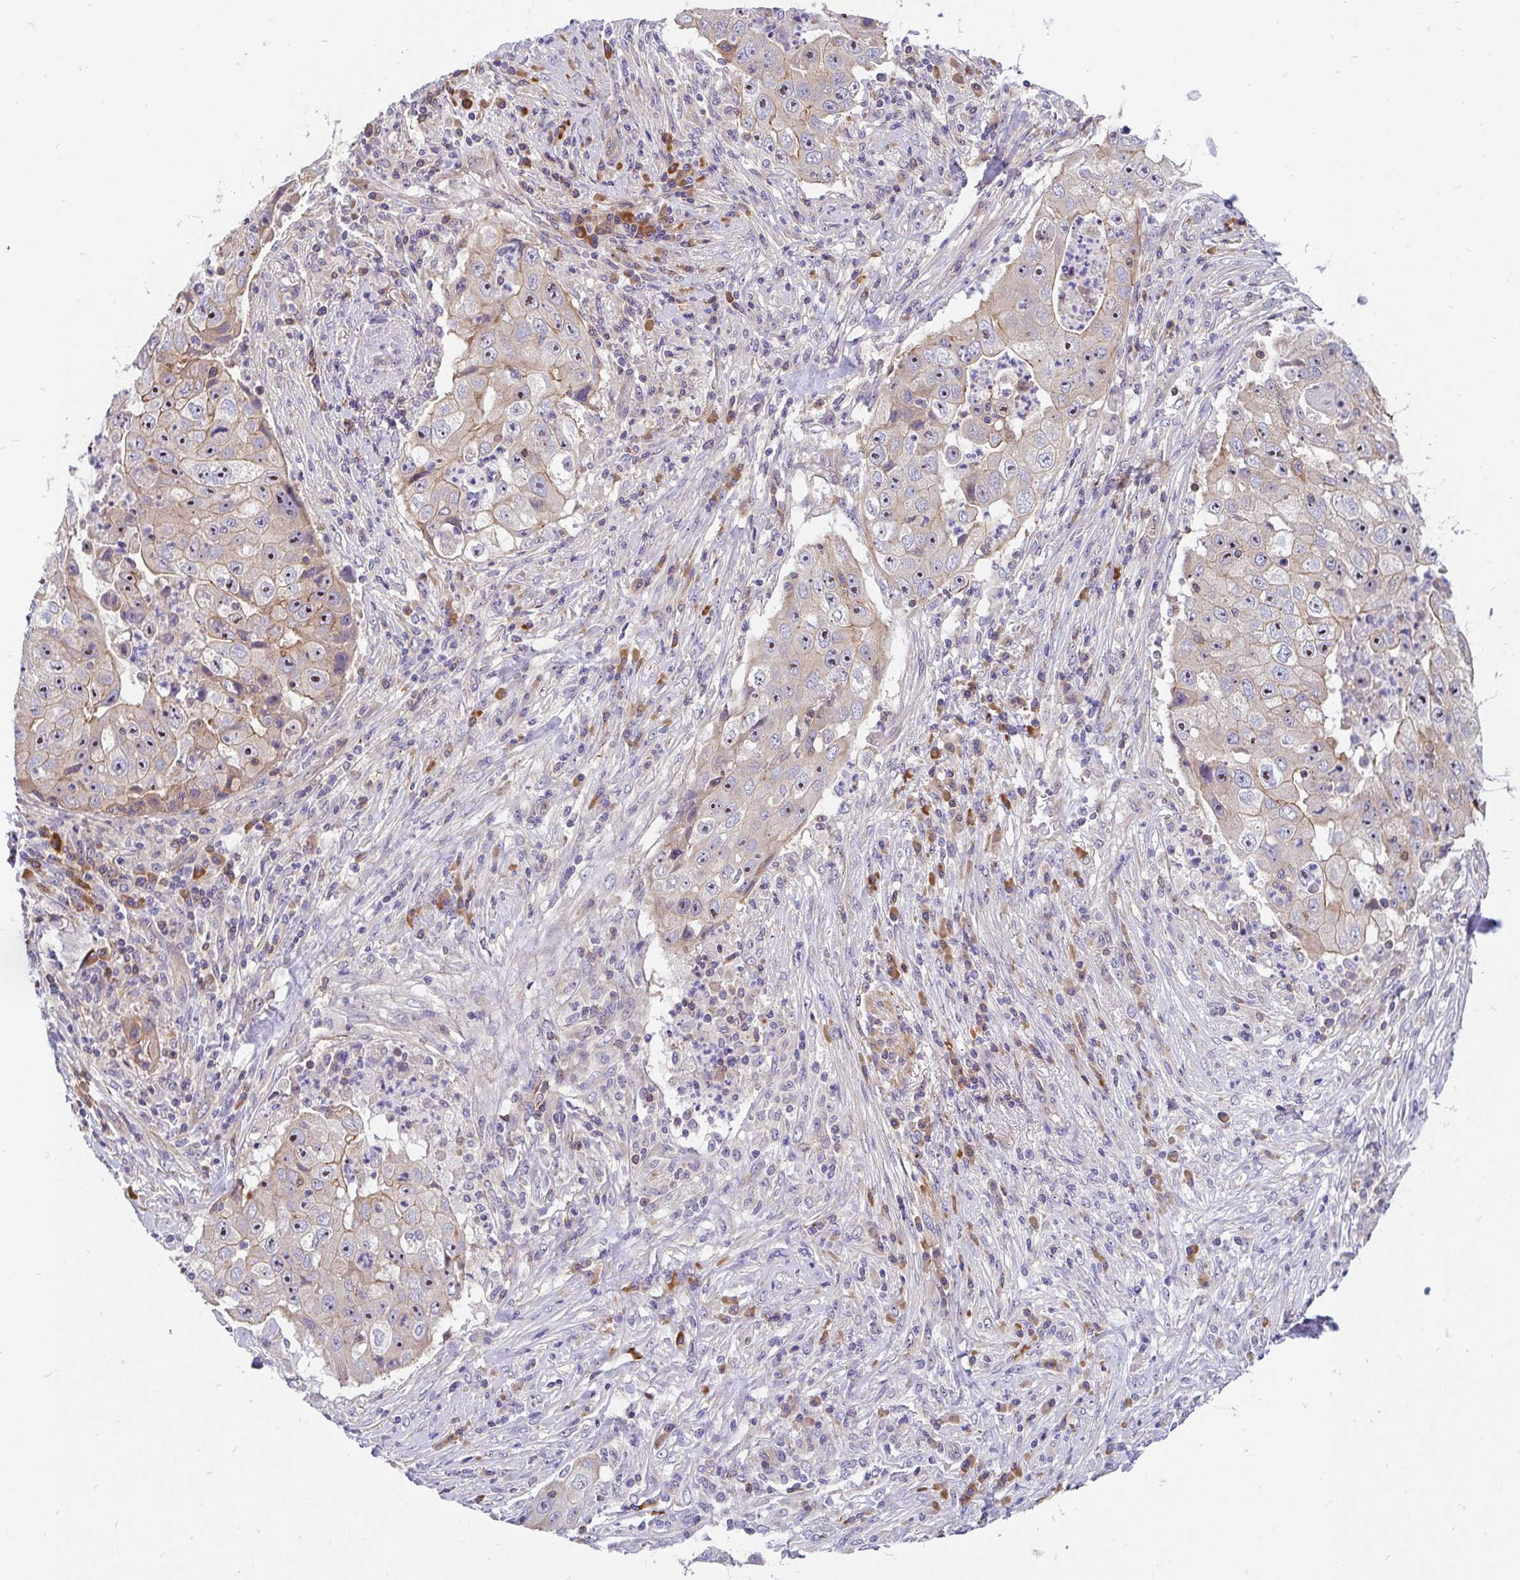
{"staining": {"intensity": "moderate", "quantity": "25%-75%", "location": "cytoplasmic/membranous,nuclear"}, "tissue": "lung cancer", "cell_type": "Tumor cells", "image_type": "cancer", "snomed": [{"axis": "morphology", "description": "Squamous cell carcinoma, NOS"}, {"axis": "topography", "description": "Lung"}], "caption": "Lung squamous cell carcinoma stained with DAB (3,3'-diaminobenzidine) immunohistochemistry (IHC) exhibits medium levels of moderate cytoplasmic/membranous and nuclear positivity in approximately 25%-75% of tumor cells.", "gene": "LRRC26", "patient": {"sex": "male", "age": 64}}